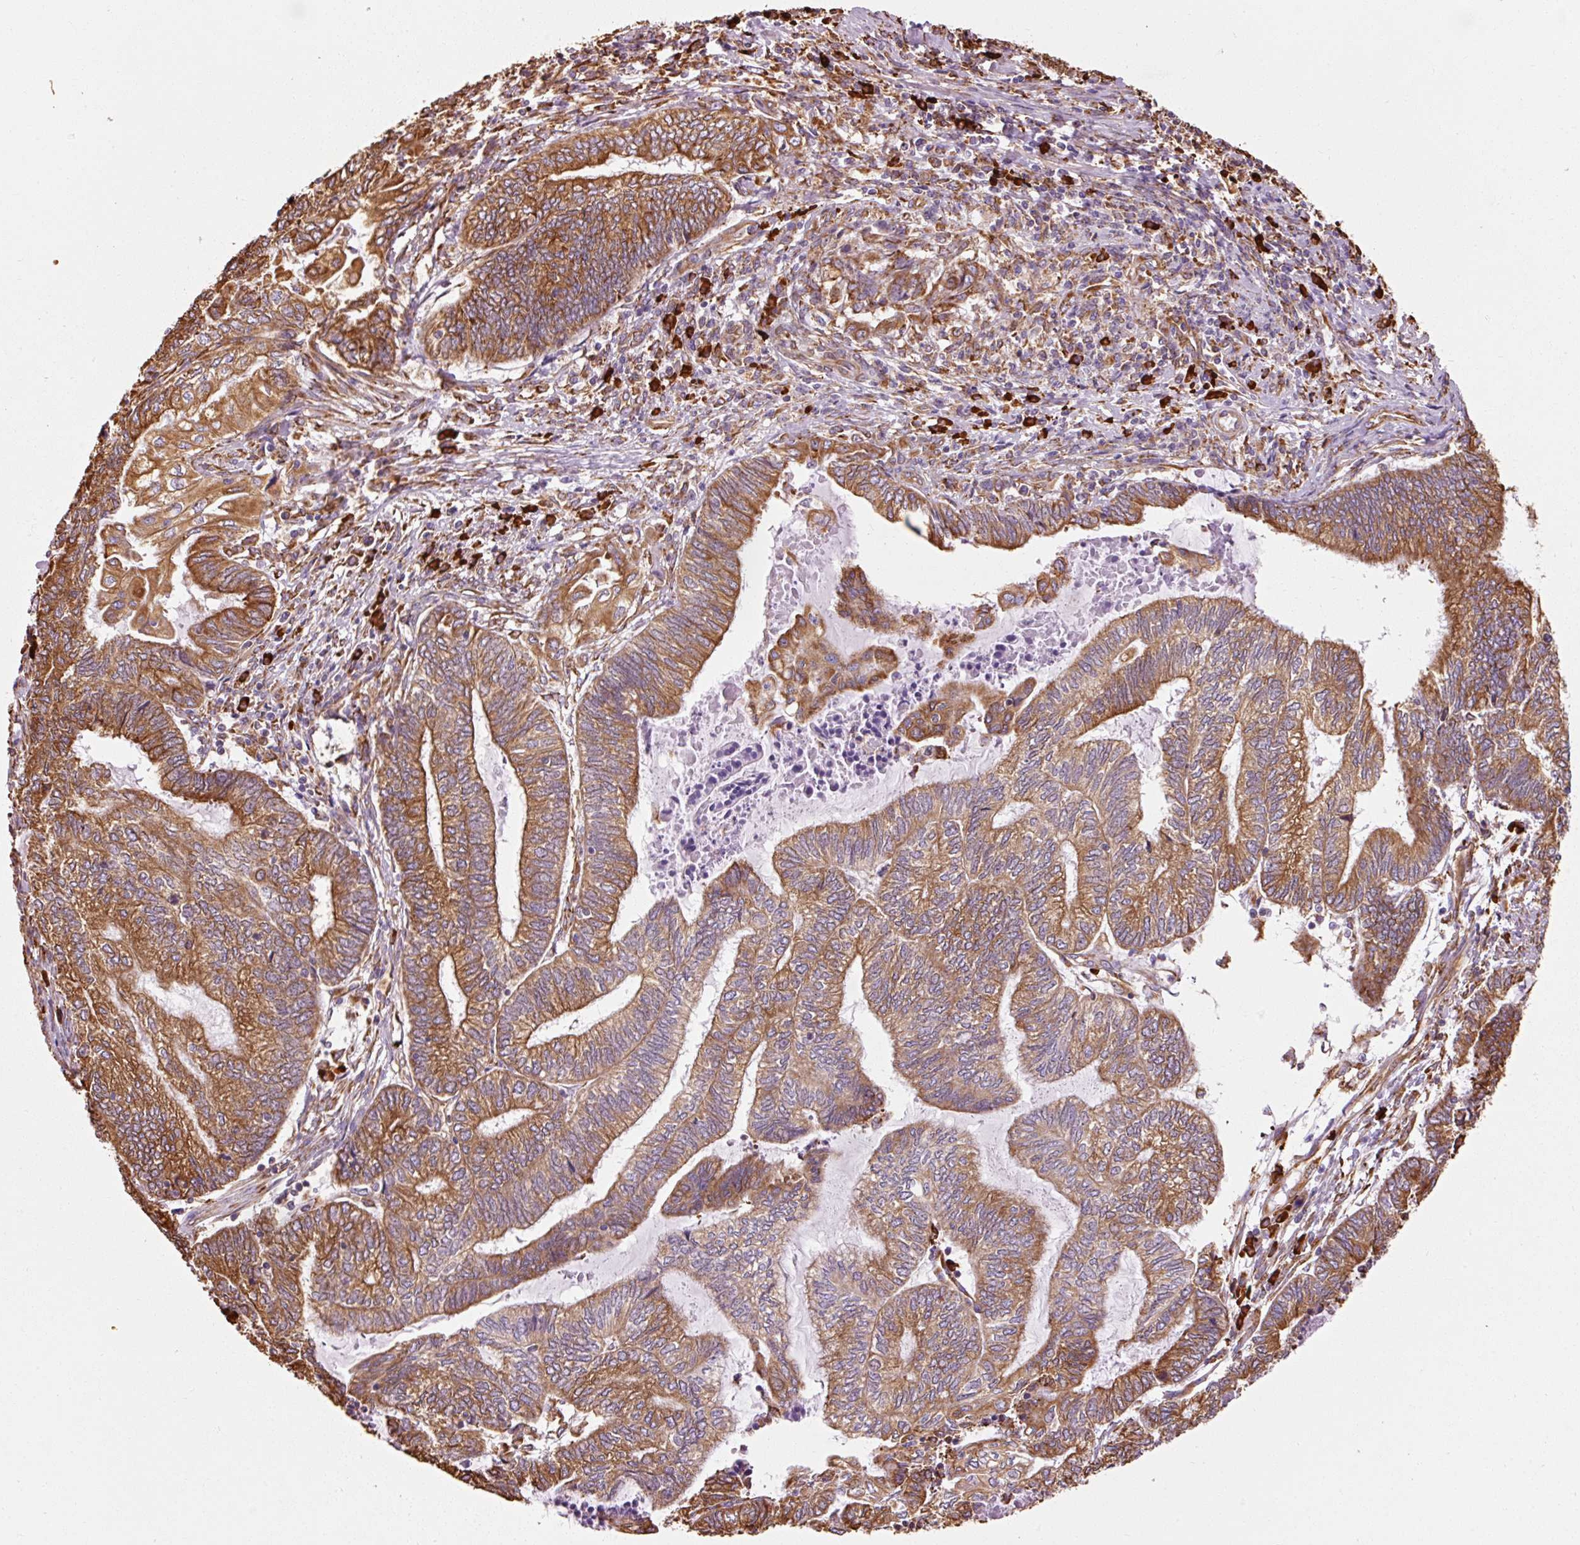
{"staining": {"intensity": "strong", "quantity": ">75%", "location": "cytoplasmic/membranous"}, "tissue": "endometrial cancer", "cell_type": "Tumor cells", "image_type": "cancer", "snomed": [{"axis": "morphology", "description": "Adenocarcinoma, NOS"}, {"axis": "topography", "description": "Uterus"}, {"axis": "topography", "description": "Endometrium"}], "caption": "Immunohistochemical staining of endometrial cancer (adenocarcinoma) shows high levels of strong cytoplasmic/membranous positivity in about >75% of tumor cells.", "gene": "KLC1", "patient": {"sex": "female", "age": 70}}